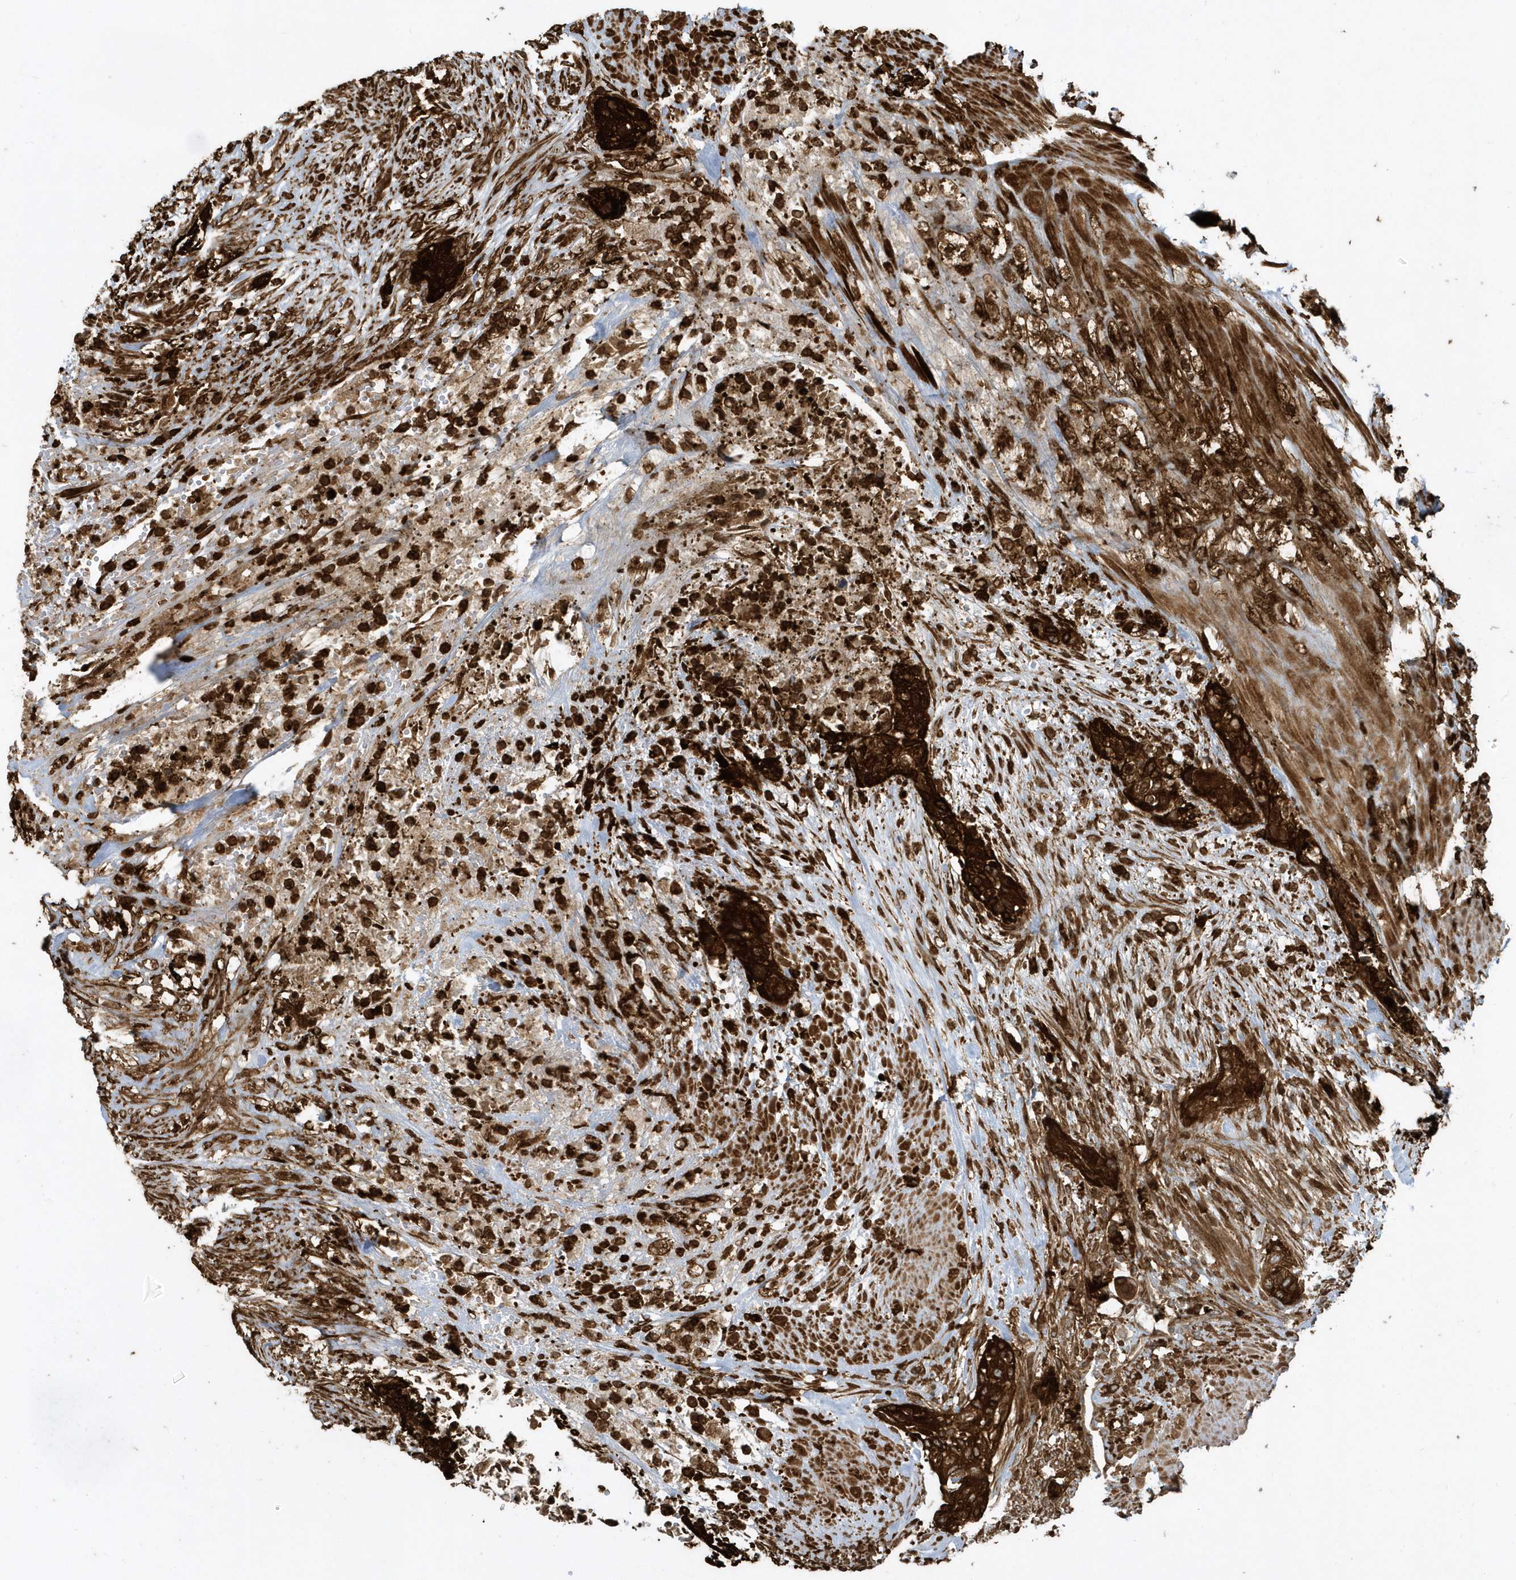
{"staining": {"intensity": "strong", "quantity": ">75%", "location": "cytoplasmic/membranous"}, "tissue": "urothelial cancer", "cell_type": "Tumor cells", "image_type": "cancer", "snomed": [{"axis": "morphology", "description": "Urothelial carcinoma, High grade"}, {"axis": "topography", "description": "Urinary bladder"}], "caption": "Immunohistochemical staining of urothelial cancer displays high levels of strong cytoplasmic/membranous positivity in approximately >75% of tumor cells.", "gene": "CLCN6", "patient": {"sex": "male", "age": 35}}